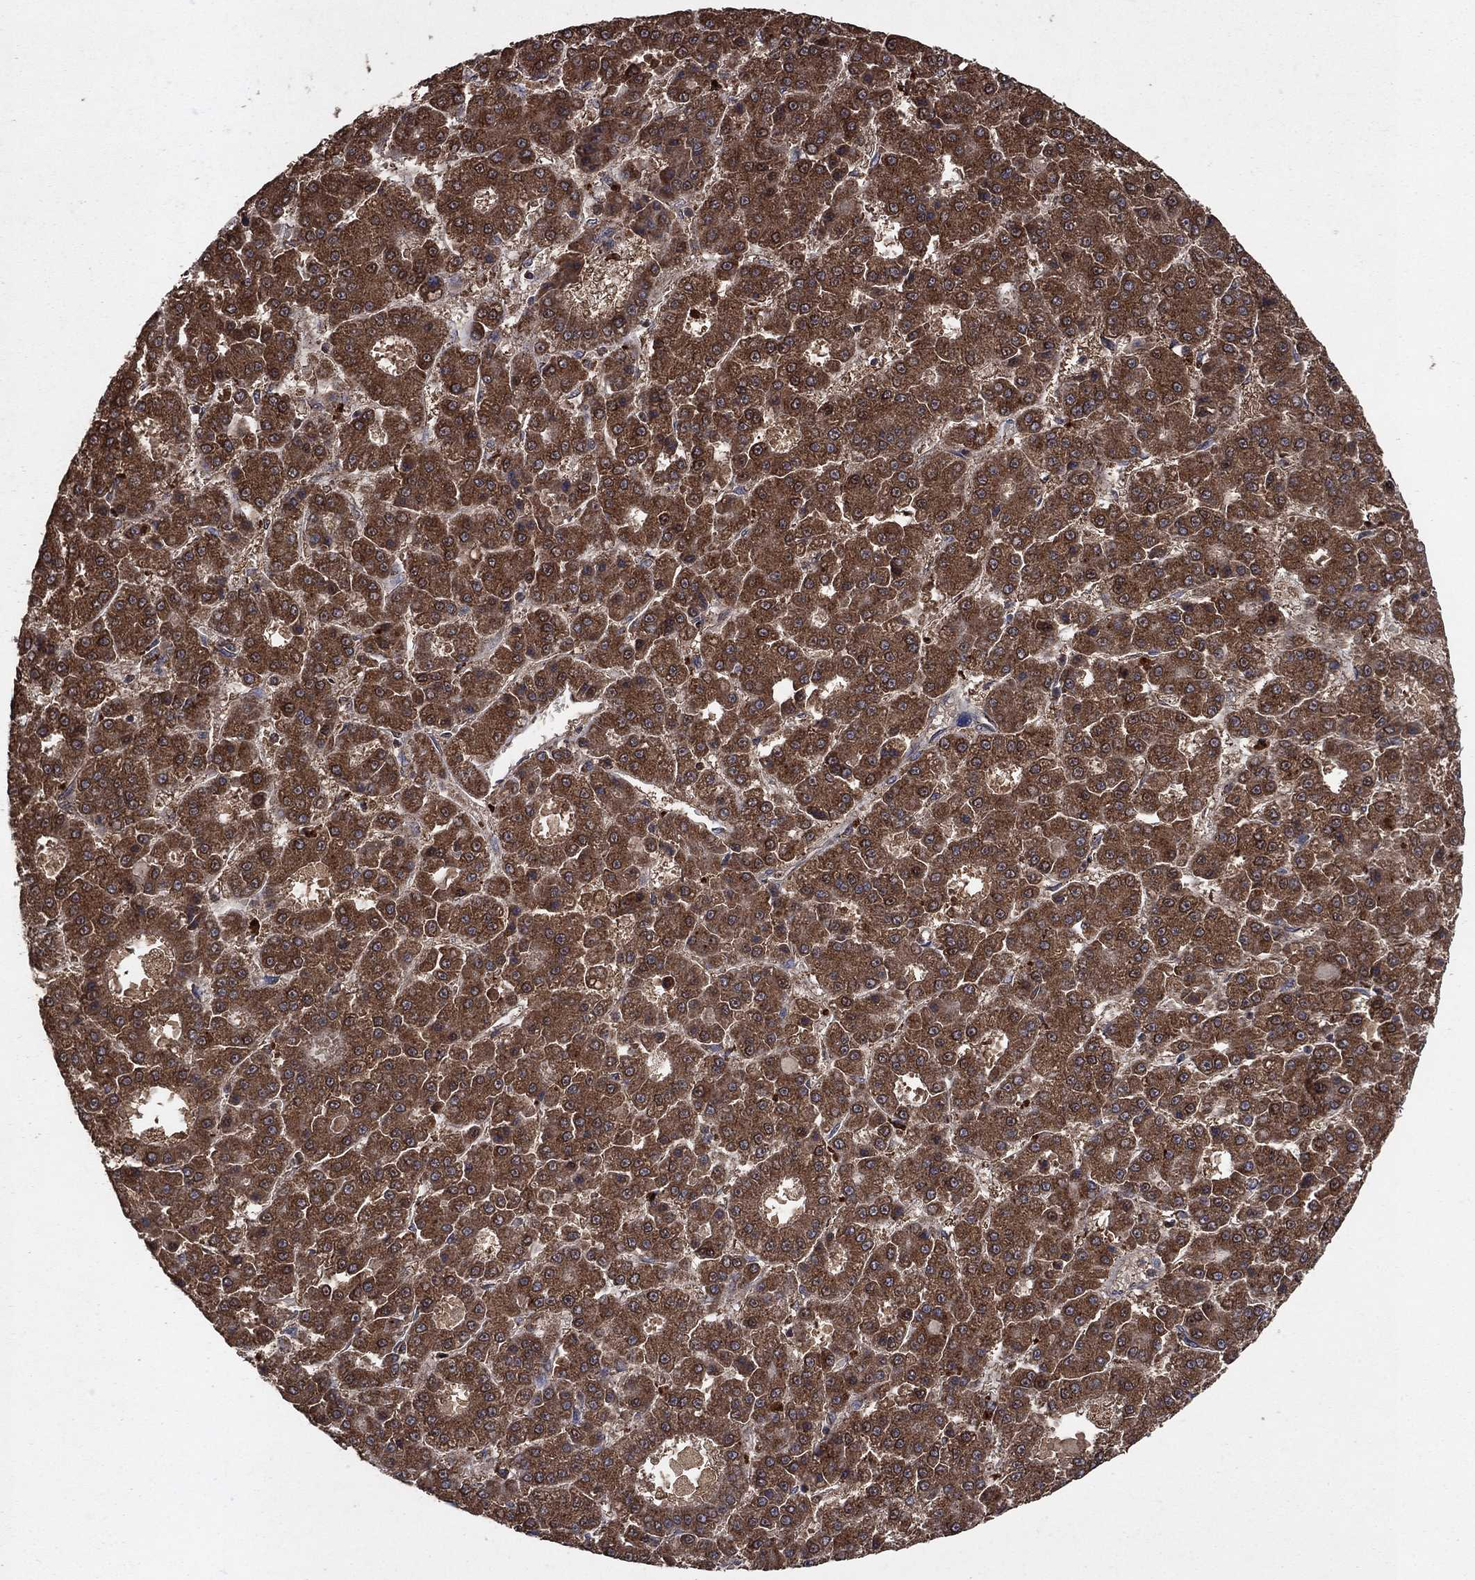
{"staining": {"intensity": "strong", "quantity": ">75%", "location": "cytoplasmic/membranous"}, "tissue": "liver cancer", "cell_type": "Tumor cells", "image_type": "cancer", "snomed": [{"axis": "morphology", "description": "Carcinoma, Hepatocellular, NOS"}, {"axis": "topography", "description": "Liver"}], "caption": "Liver cancer stained with a protein marker displays strong staining in tumor cells.", "gene": "DPH1", "patient": {"sex": "male", "age": 70}}